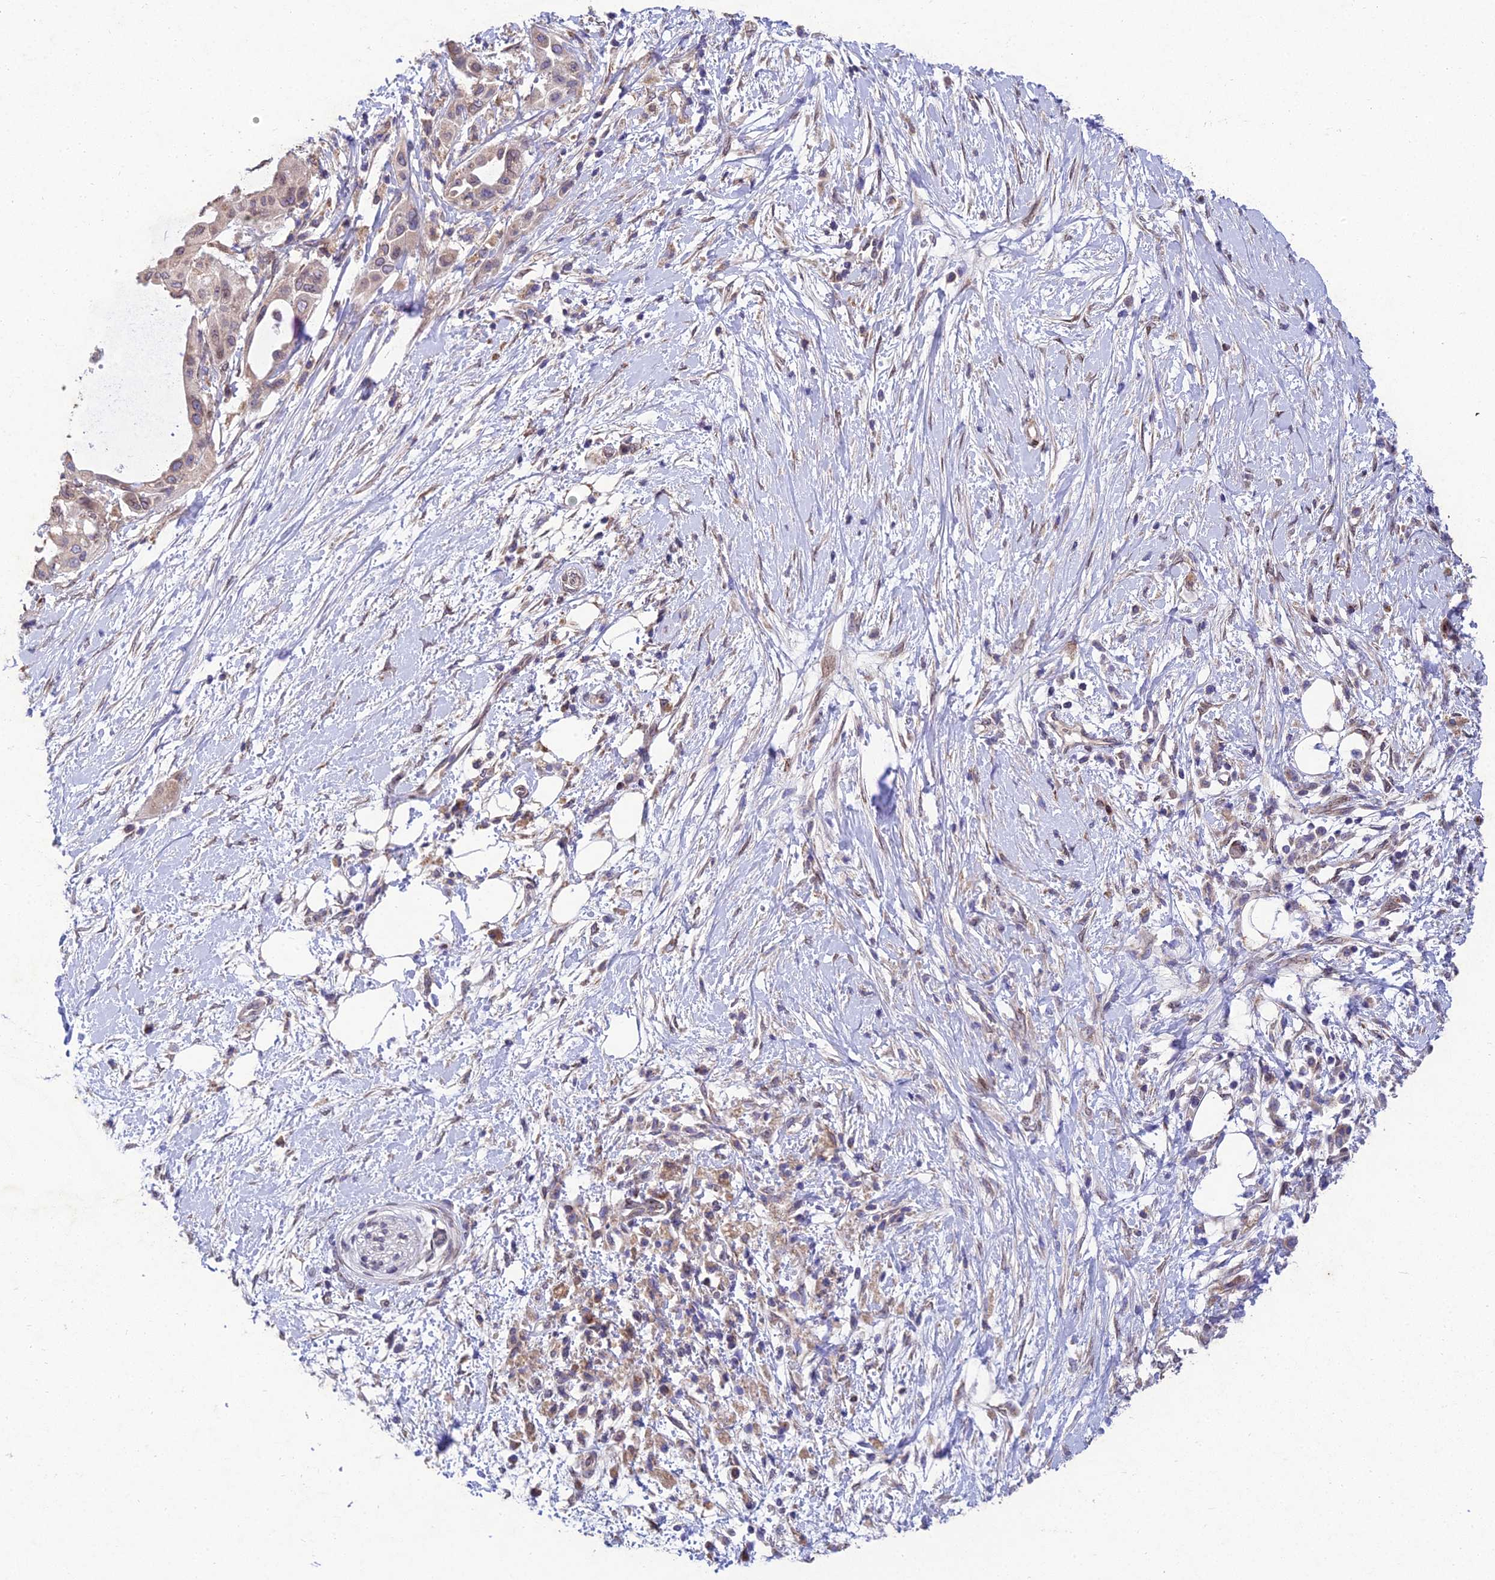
{"staining": {"intensity": "weak", "quantity": "25%-75%", "location": "cytoplasmic/membranous"}, "tissue": "pancreatic cancer", "cell_type": "Tumor cells", "image_type": "cancer", "snomed": [{"axis": "morphology", "description": "Adenocarcinoma, NOS"}, {"axis": "topography", "description": "Pancreas"}], "caption": "Pancreatic cancer stained for a protein (brown) reveals weak cytoplasmic/membranous positive expression in approximately 25%-75% of tumor cells.", "gene": "MGAT2", "patient": {"sex": "male", "age": 68}}